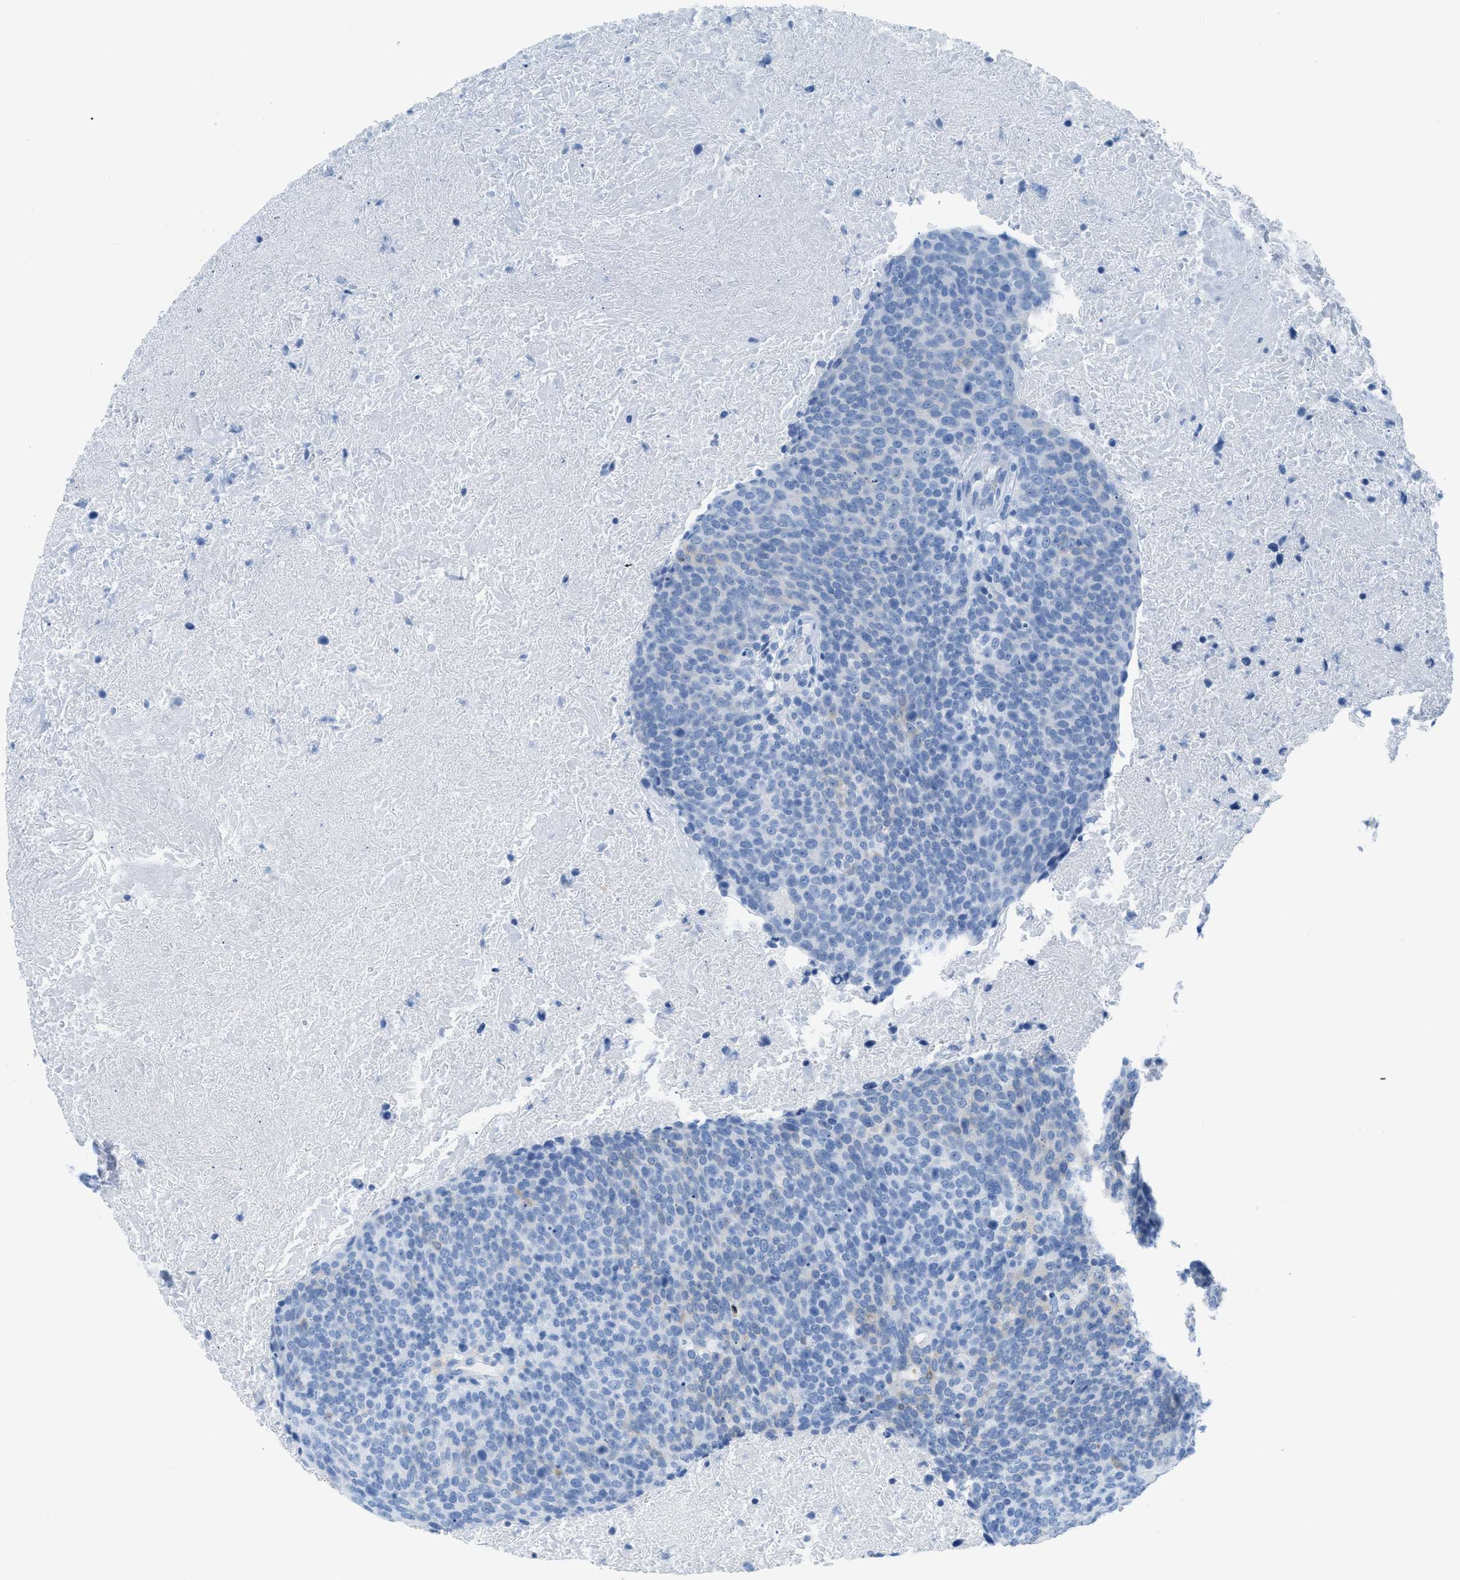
{"staining": {"intensity": "negative", "quantity": "none", "location": "none"}, "tissue": "head and neck cancer", "cell_type": "Tumor cells", "image_type": "cancer", "snomed": [{"axis": "morphology", "description": "Squamous cell carcinoma, NOS"}, {"axis": "morphology", "description": "Squamous cell carcinoma, metastatic, NOS"}, {"axis": "topography", "description": "Lymph node"}, {"axis": "topography", "description": "Head-Neck"}], "caption": "Image shows no protein expression in tumor cells of head and neck cancer (metastatic squamous cell carcinoma) tissue.", "gene": "ASGR1", "patient": {"sex": "male", "age": 62}}